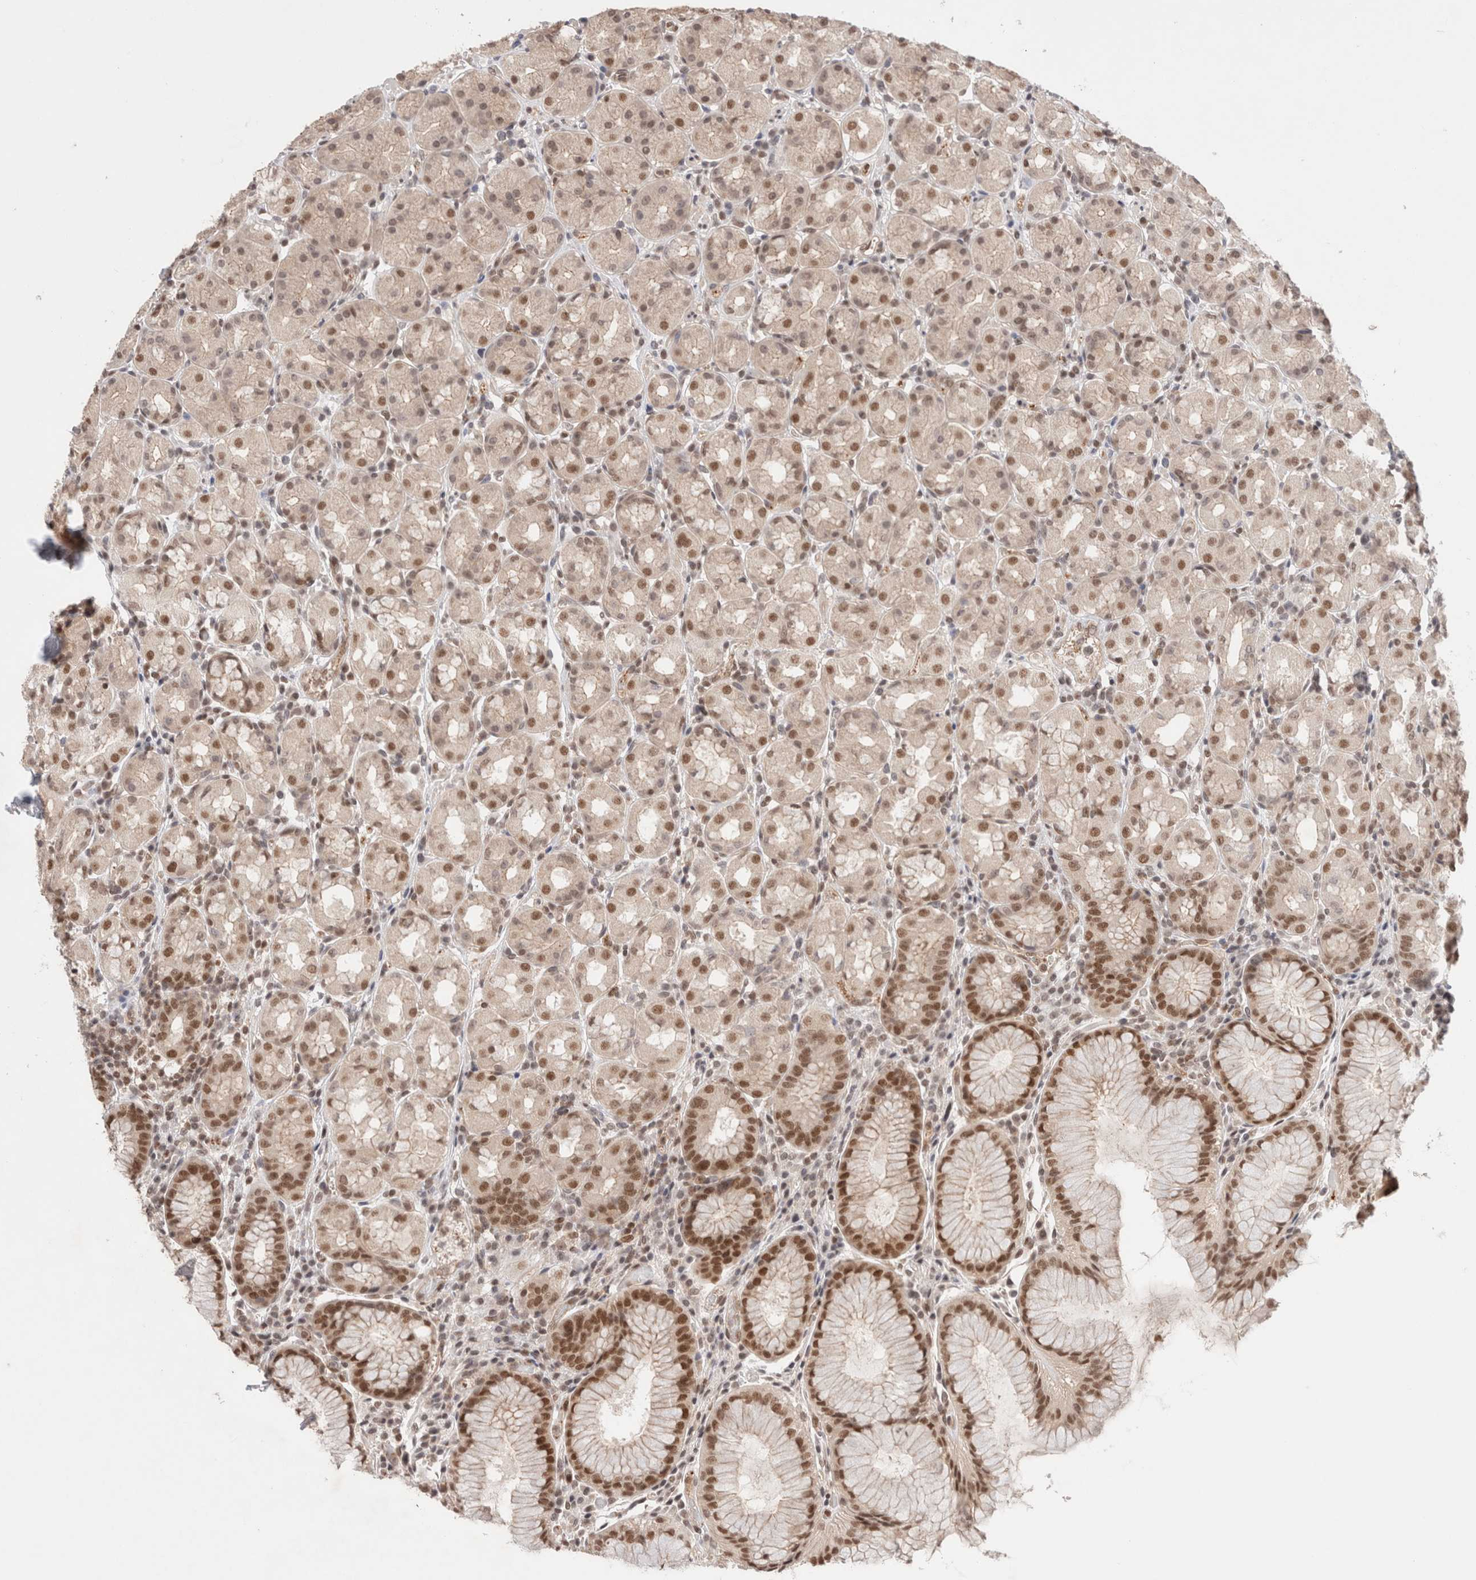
{"staining": {"intensity": "moderate", "quantity": "25%-75%", "location": "nuclear"}, "tissue": "stomach", "cell_type": "Glandular cells", "image_type": "normal", "snomed": [{"axis": "morphology", "description": "Normal tissue, NOS"}, {"axis": "topography", "description": "Stomach, lower"}], "caption": "A micrograph of stomach stained for a protein shows moderate nuclear brown staining in glandular cells.", "gene": "GATAD2A", "patient": {"sex": "female", "age": 56}}